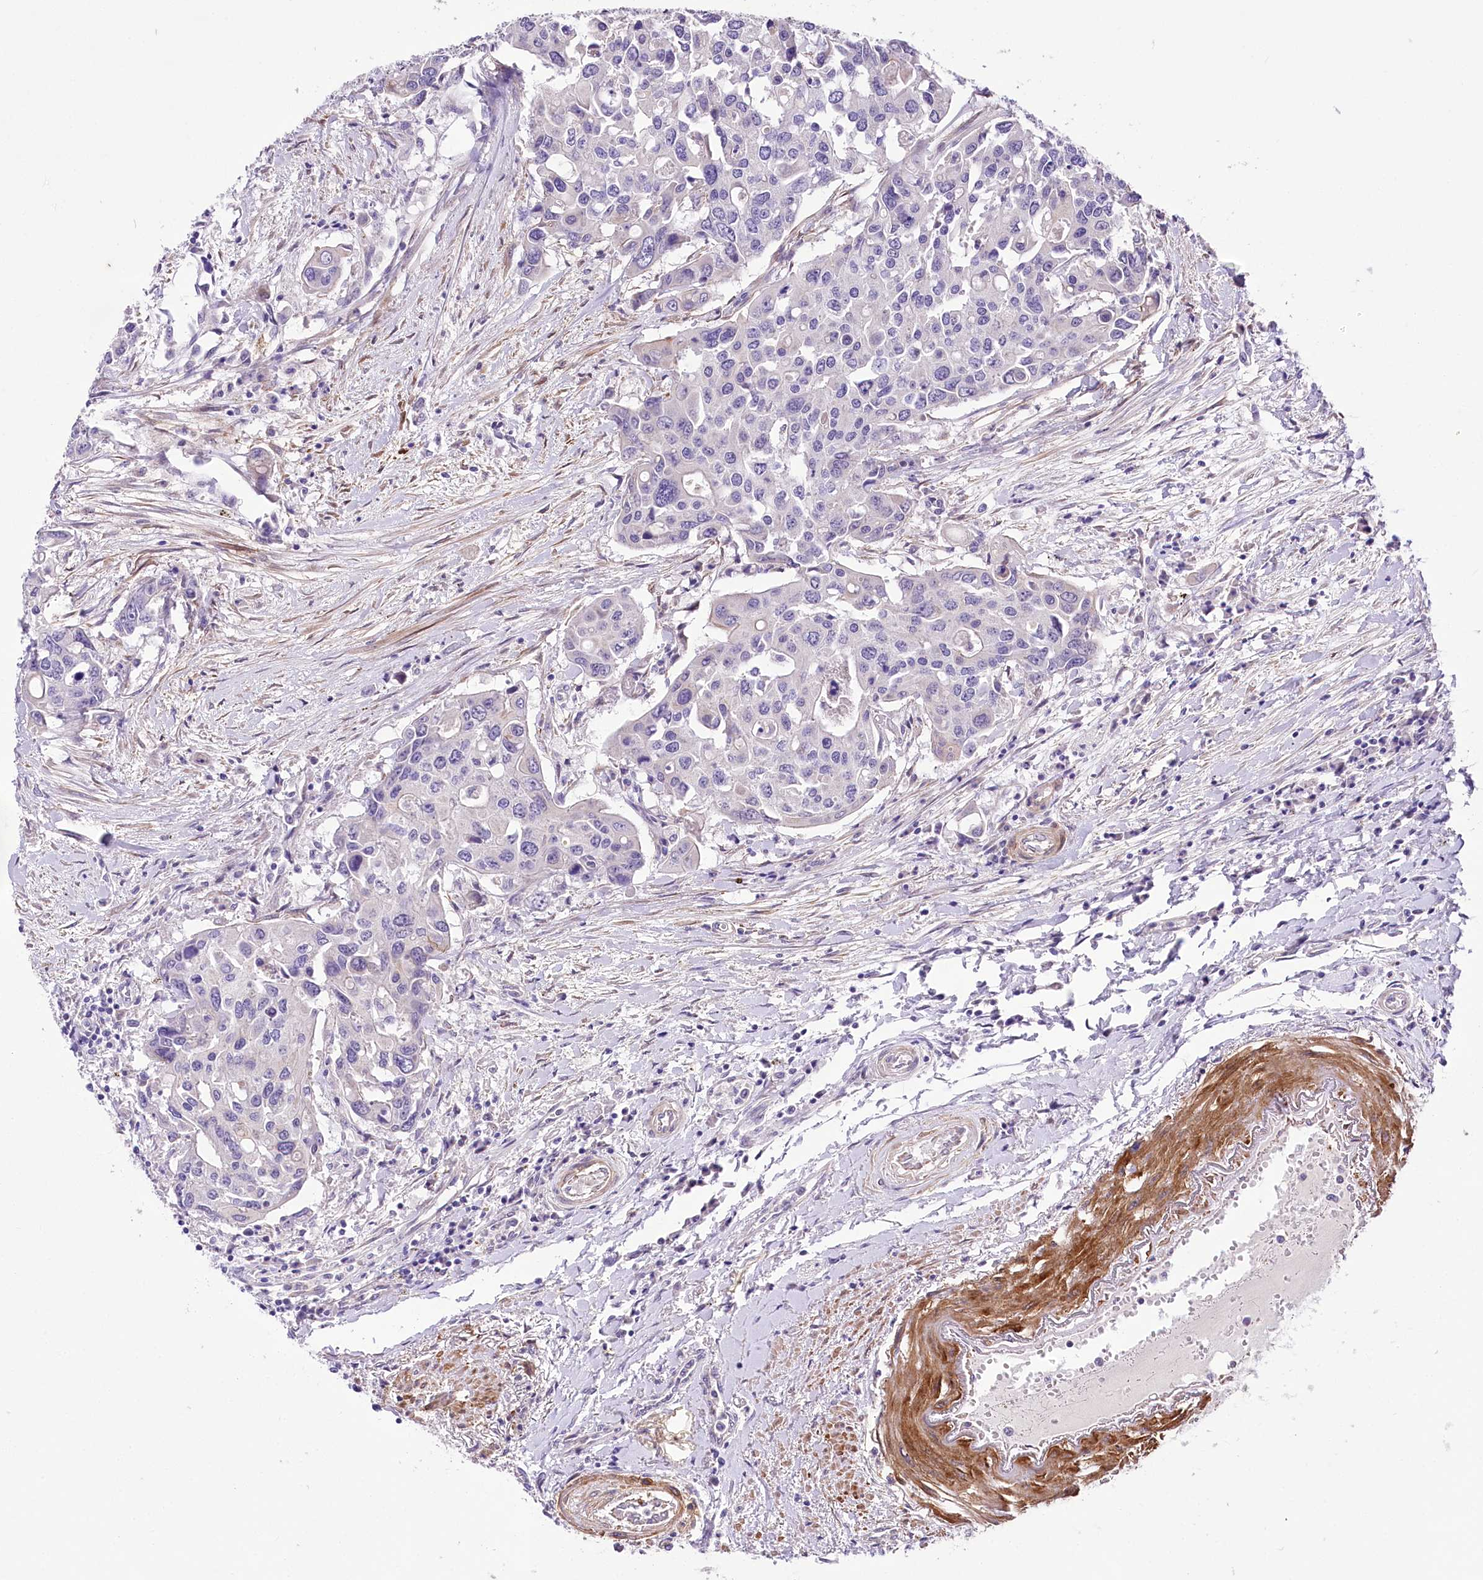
{"staining": {"intensity": "negative", "quantity": "none", "location": "none"}, "tissue": "colorectal cancer", "cell_type": "Tumor cells", "image_type": "cancer", "snomed": [{"axis": "morphology", "description": "Adenocarcinoma, NOS"}, {"axis": "topography", "description": "Colon"}], "caption": "IHC photomicrograph of neoplastic tissue: human colorectal adenocarcinoma stained with DAB demonstrates no significant protein staining in tumor cells.", "gene": "RDH16", "patient": {"sex": "male", "age": 77}}